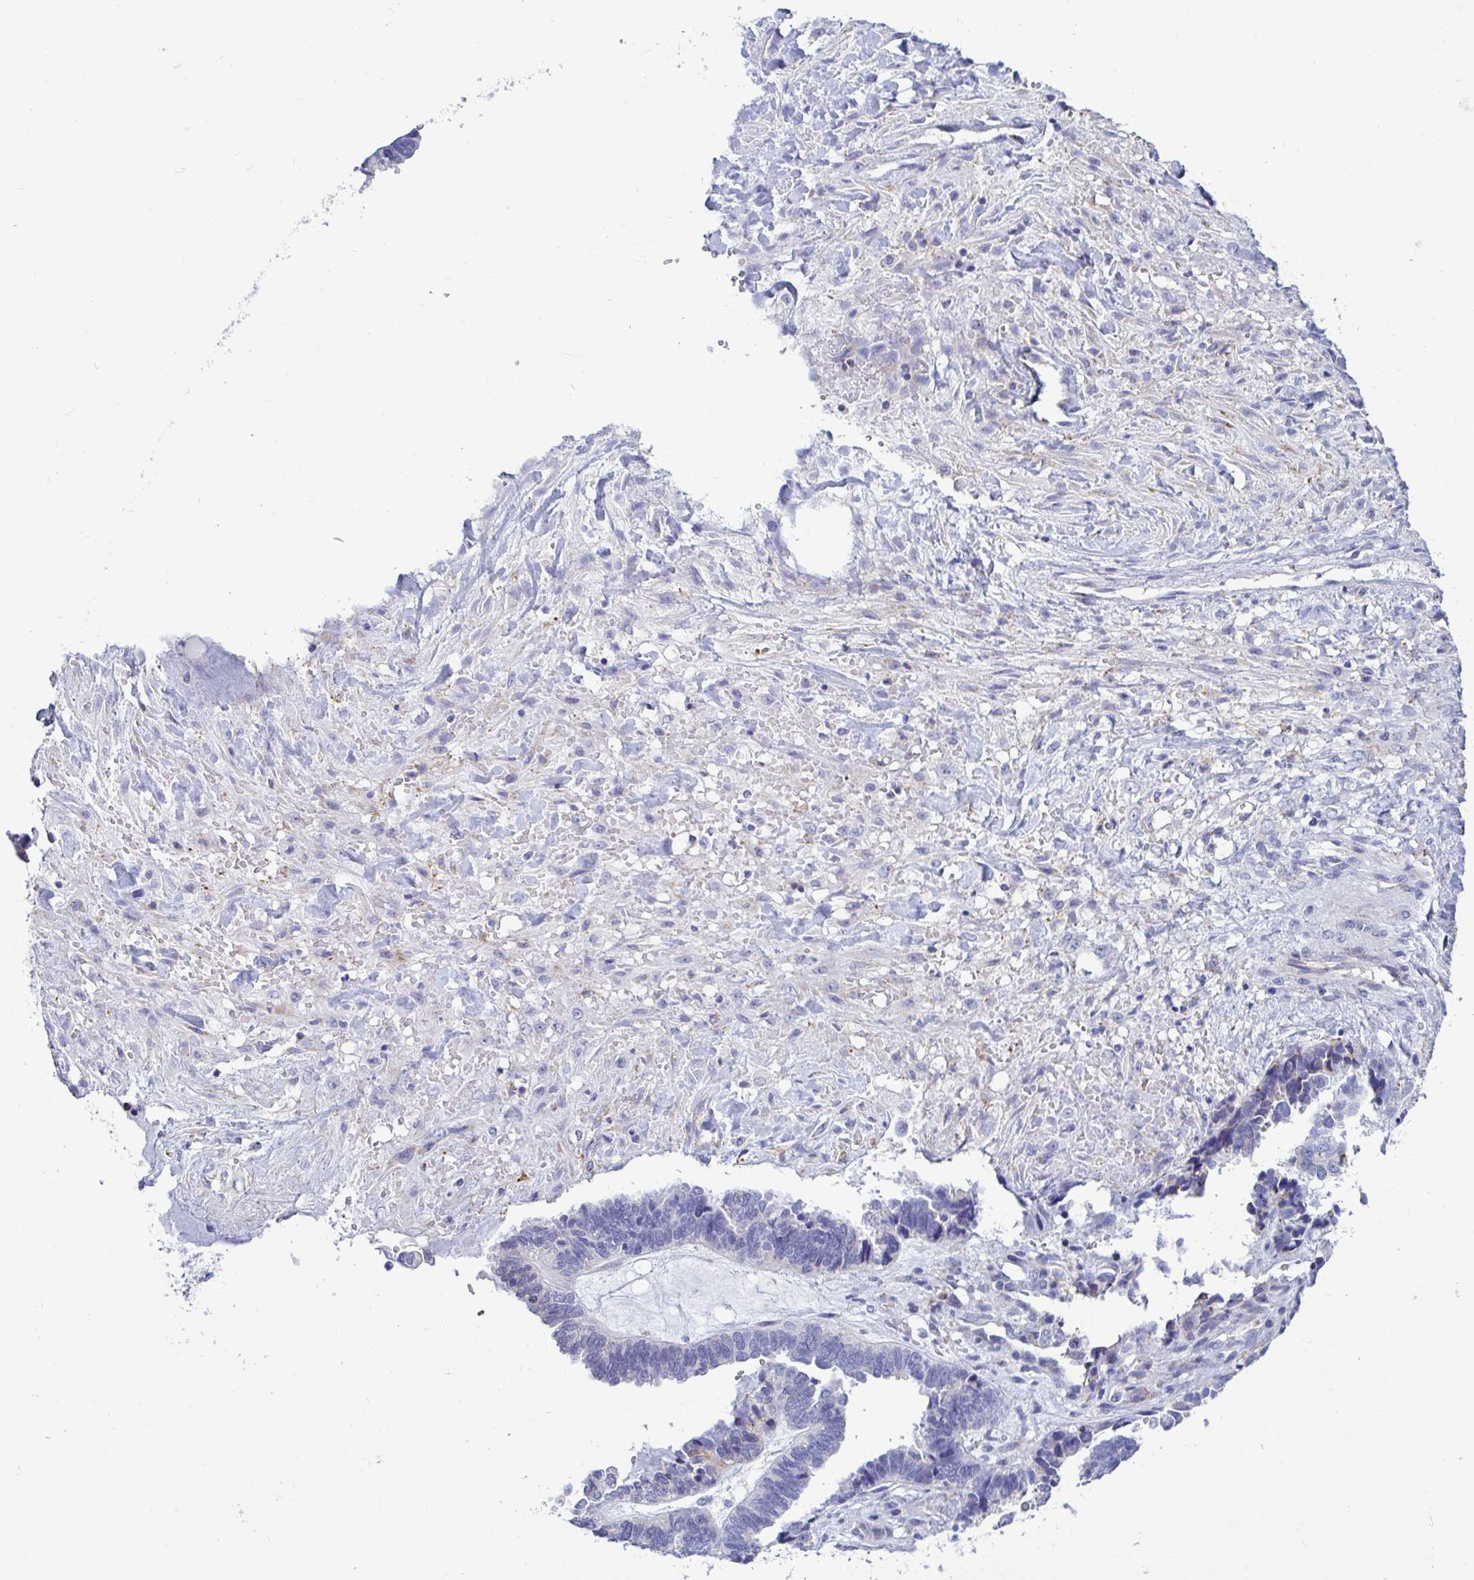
{"staining": {"intensity": "negative", "quantity": "none", "location": "none"}, "tissue": "ovarian cancer", "cell_type": "Tumor cells", "image_type": "cancer", "snomed": [{"axis": "morphology", "description": "Cystadenocarcinoma, serous, NOS"}, {"axis": "topography", "description": "Ovary"}], "caption": "Tumor cells show no significant protein positivity in serous cystadenocarcinoma (ovarian).", "gene": "TFPI2", "patient": {"sex": "female", "age": 51}}